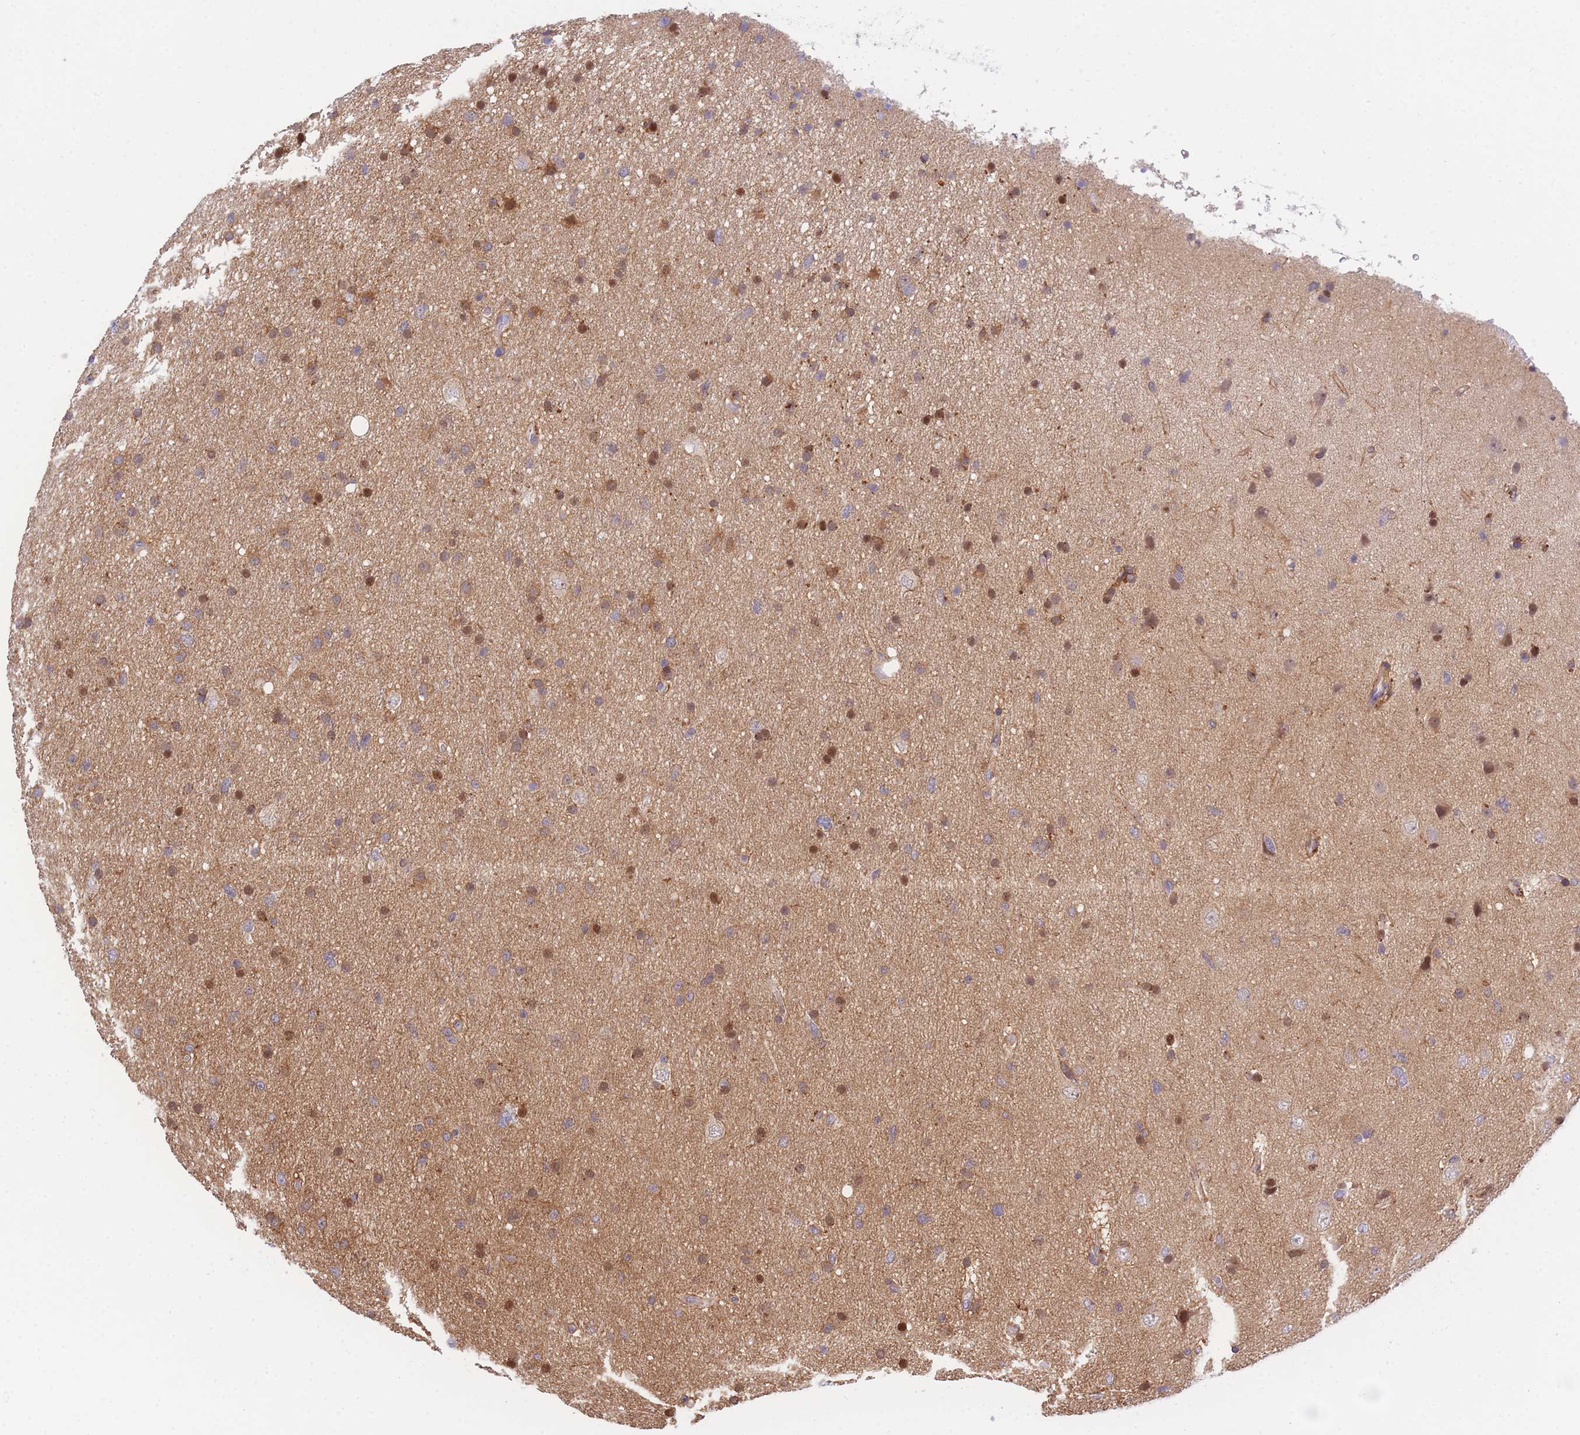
{"staining": {"intensity": "moderate", "quantity": "25%-75%", "location": "cytoplasmic/membranous,nuclear"}, "tissue": "glioma", "cell_type": "Tumor cells", "image_type": "cancer", "snomed": [{"axis": "morphology", "description": "Glioma, malignant, Low grade"}, {"axis": "topography", "description": "Cerebral cortex"}], "caption": "Immunohistochemistry (IHC) (DAB (3,3'-diaminobenzidine)) staining of glioma demonstrates moderate cytoplasmic/membranous and nuclear protein expression in about 25%-75% of tumor cells. (IHC, brightfield microscopy, high magnification).", "gene": "CRACD", "patient": {"sex": "female", "age": 39}}